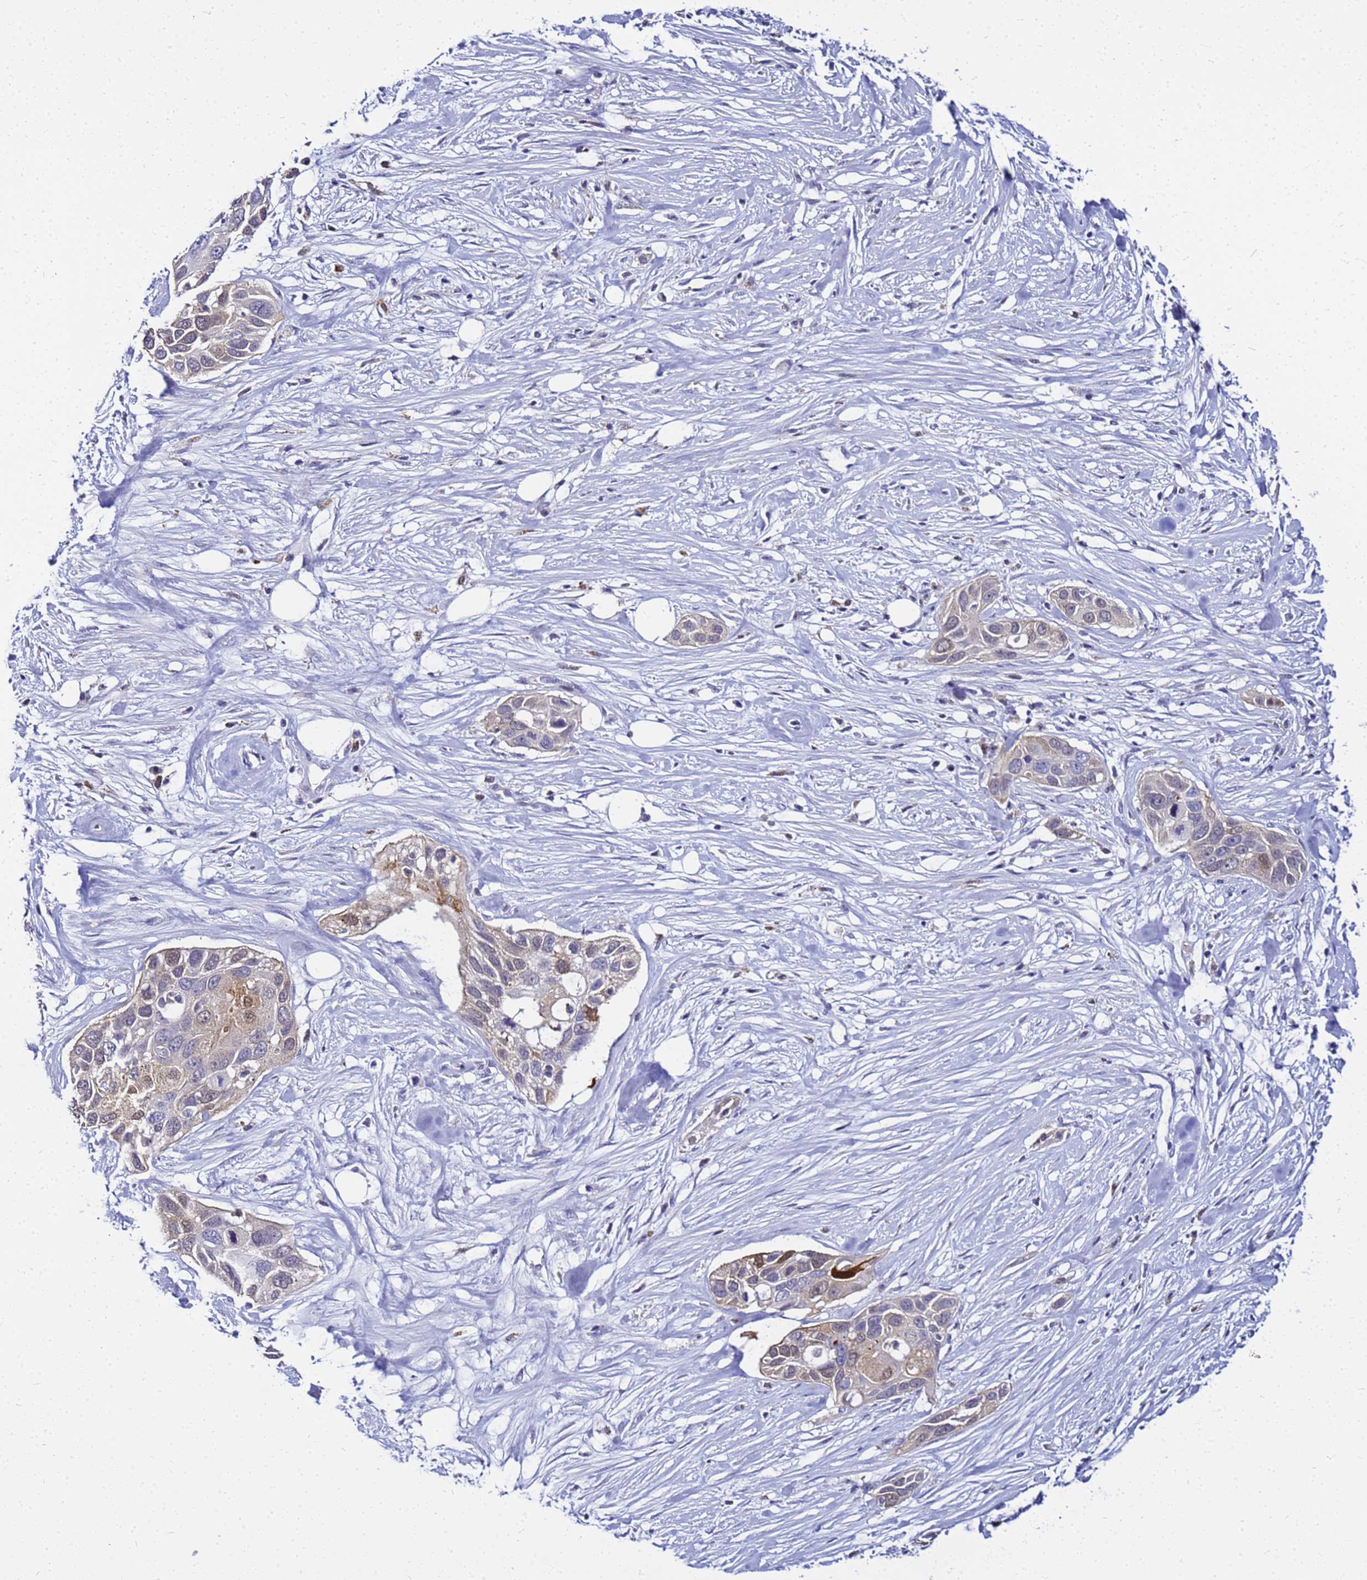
{"staining": {"intensity": "weak", "quantity": "<25%", "location": "cytoplasmic/membranous"}, "tissue": "pancreatic cancer", "cell_type": "Tumor cells", "image_type": "cancer", "snomed": [{"axis": "morphology", "description": "Adenocarcinoma, NOS"}, {"axis": "topography", "description": "Pancreas"}], "caption": "Tumor cells are negative for protein expression in human pancreatic cancer. Brightfield microscopy of IHC stained with DAB (brown) and hematoxylin (blue), captured at high magnification.", "gene": "CSTA", "patient": {"sex": "female", "age": 60}}